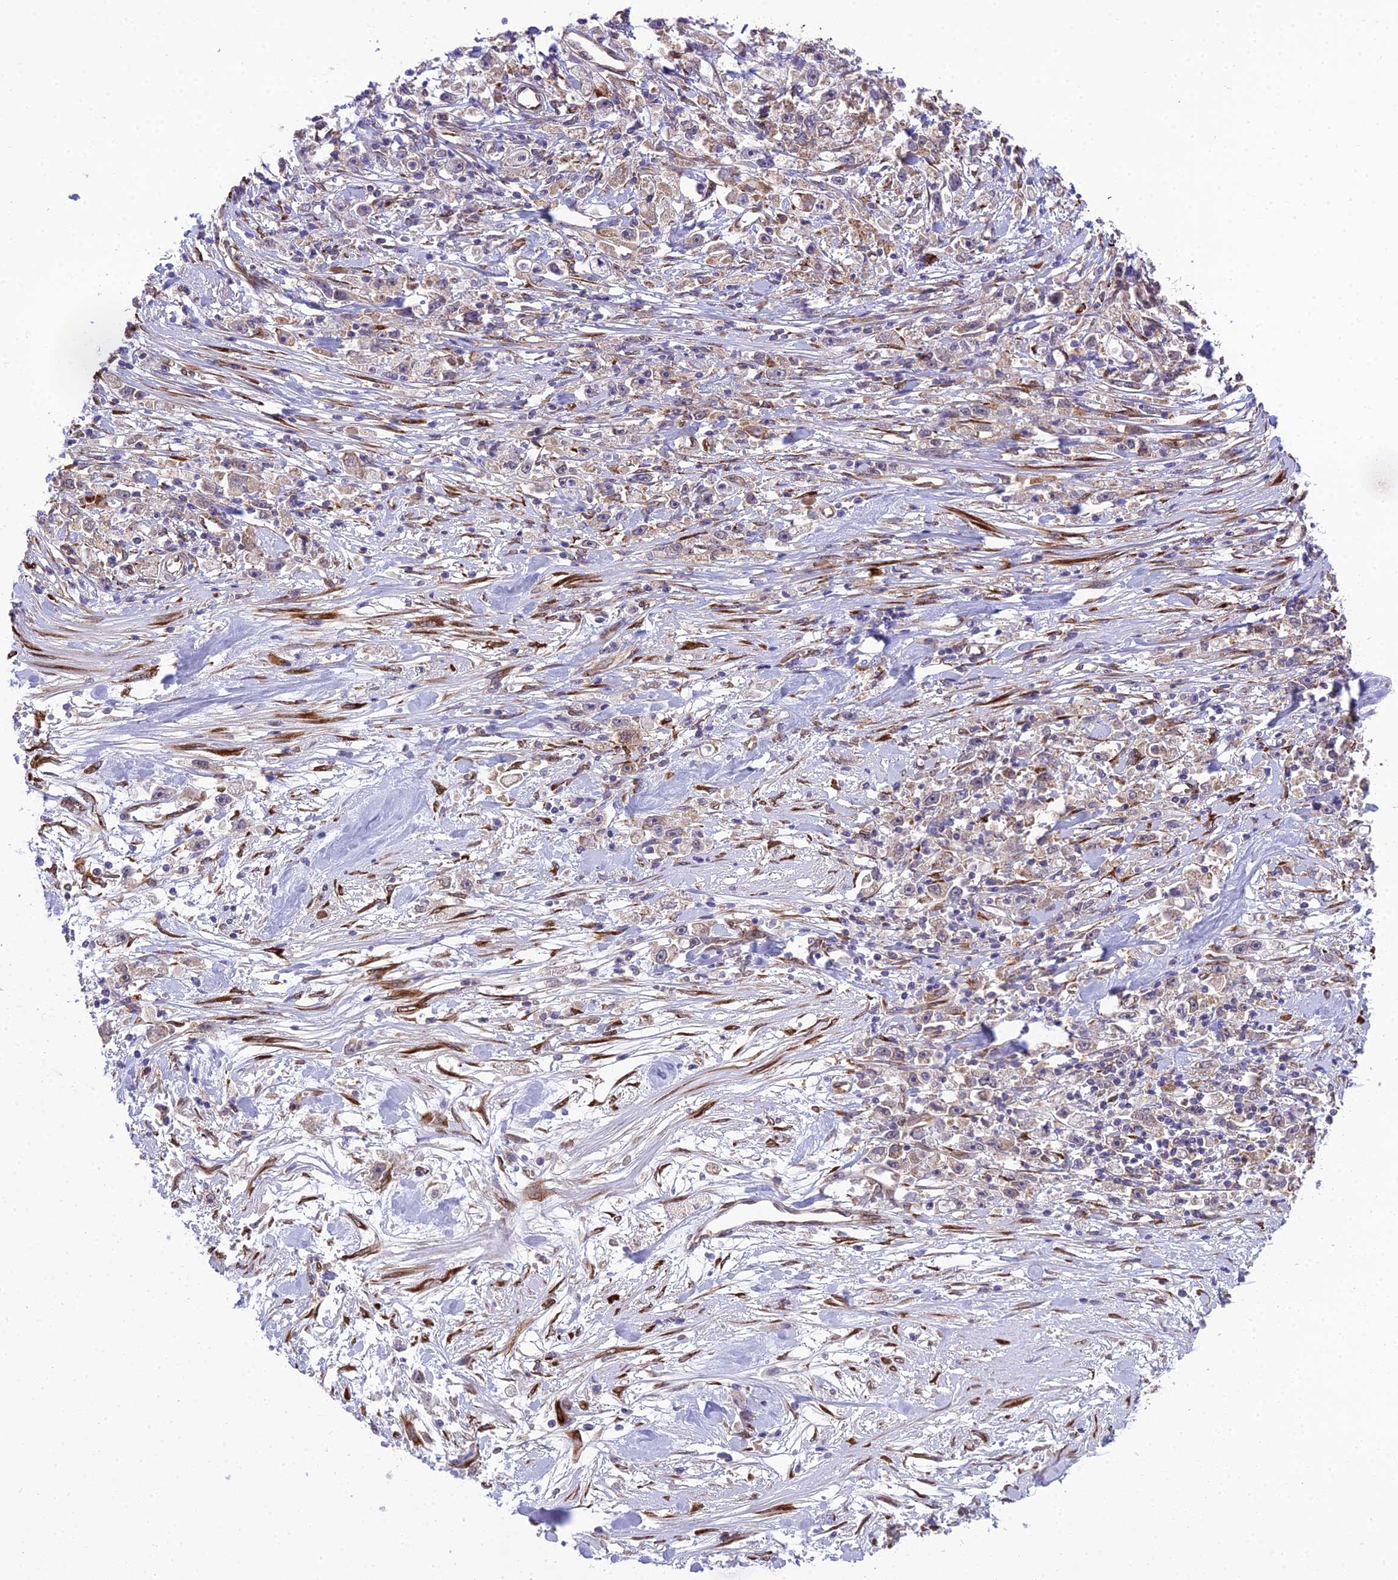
{"staining": {"intensity": "weak", "quantity": "<25%", "location": "cytoplasmic/membranous"}, "tissue": "stomach cancer", "cell_type": "Tumor cells", "image_type": "cancer", "snomed": [{"axis": "morphology", "description": "Adenocarcinoma, NOS"}, {"axis": "topography", "description": "Stomach"}], "caption": "Adenocarcinoma (stomach) stained for a protein using immunohistochemistry displays no expression tumor cells.", "gene": "DHCR7", "patient": {"sex": "female", "age": 59}}